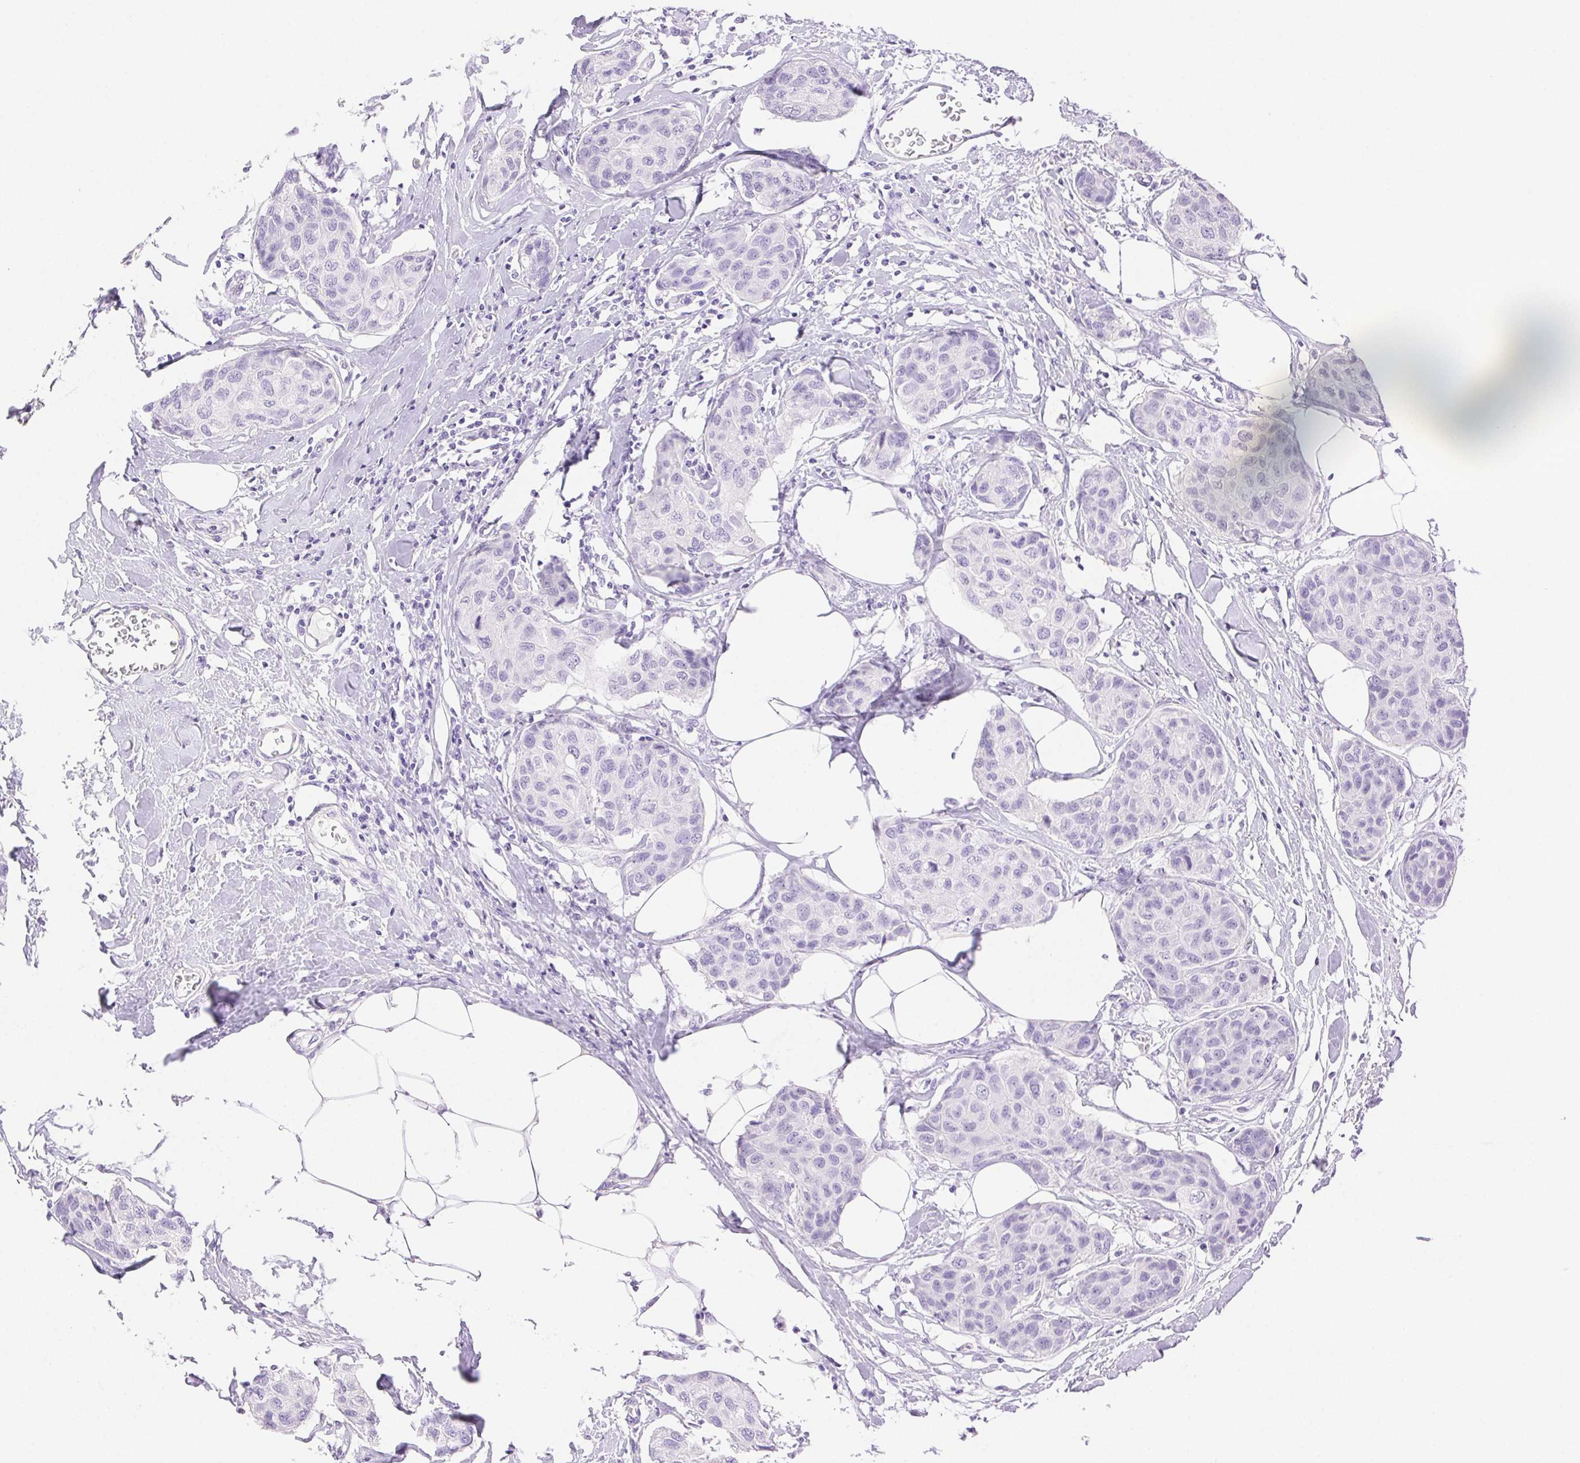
{"staining": {"intensity": "negative", "quantity": "none", "location": "none"}, "tissue": "breast cancer", "cell_type": "Tumor cells", "image_type": "cancer", "snomed": [{"axis": "morphology", "description": "Duct carcinoma"}, {"axis": "topography", "description": "Breast"}], "caption": "Breast intraductal carcinoma was stained to show a protein in brown. There is no significant expression in tumor cells. Nuclei are stained in blue.", "gene": "SPACA4", "patient": {"sex": "female", "age": 80}}